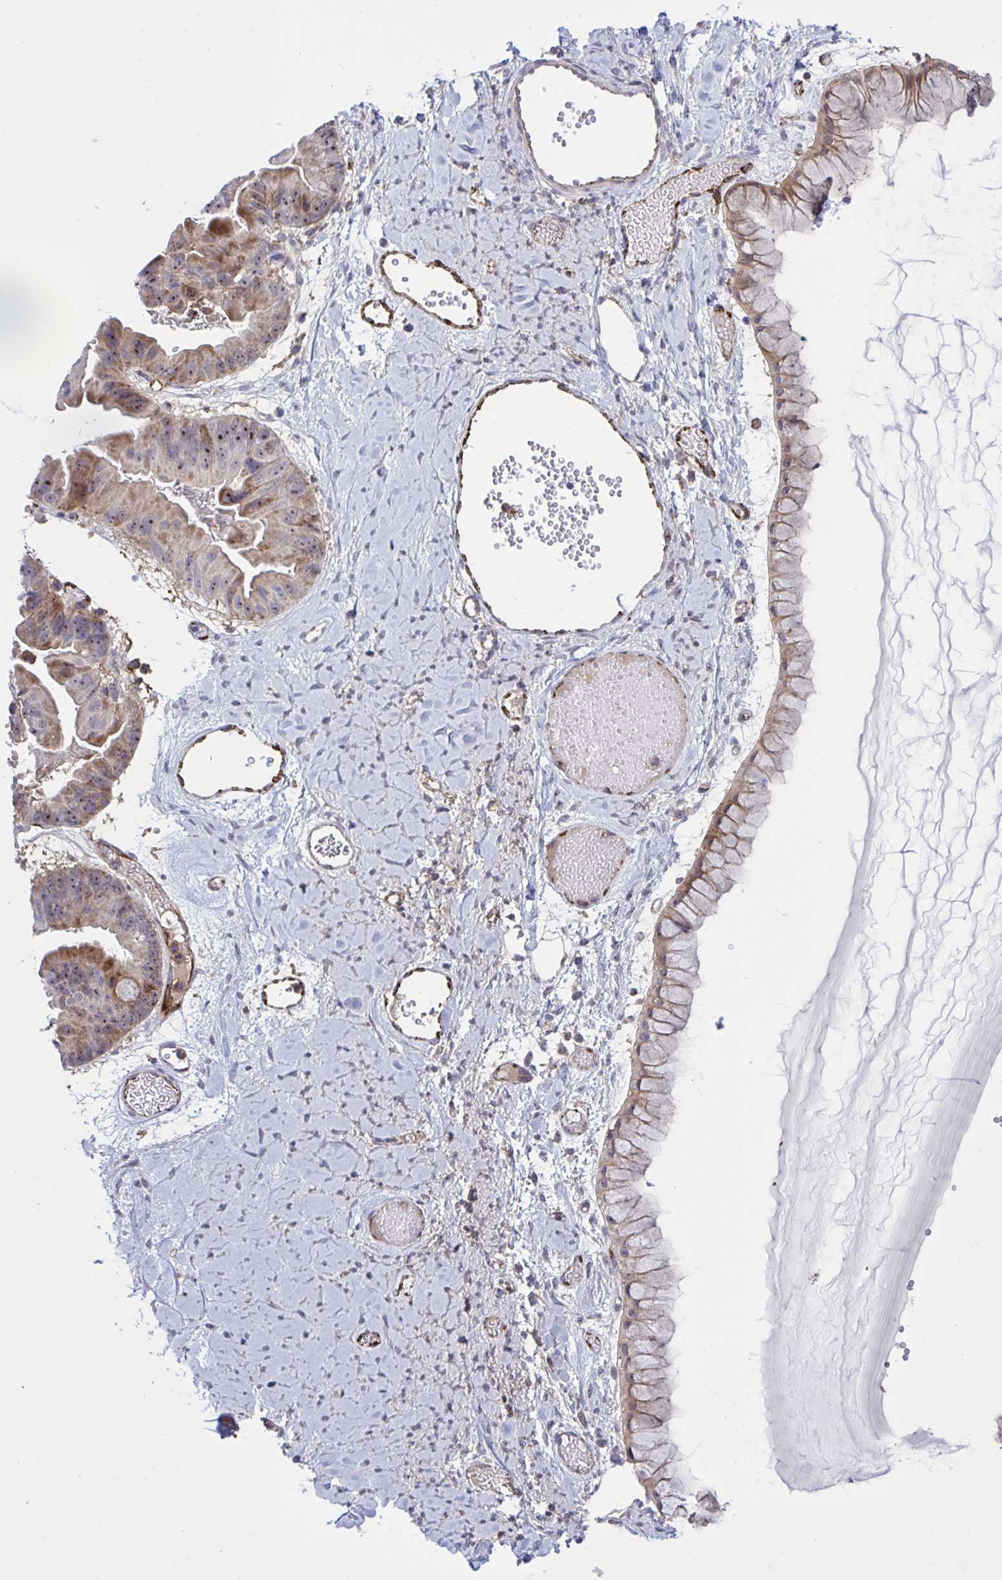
{"staining": {"intensity": "moderate", "quantity": ">75%", "location": "cytoplasmic/membranous,nuclear"}, "tissue": "ovarian cancer", "cell_type": "Tumor cells", "image_type": "cancer", "snomed": [{"axis": "morphology", "description": "Cystadenocarcinoma, mucinous, NOS"}, {"axis": "topography", "description": "Ovary"}], "caption": "Ovarian cancer (mucinous cystadenocarcinoma) tissue exhibits moderate cytoplasmic/membranous and nuclear staining in about >75% of tumor cells, visualized by immunohistochemistry.", "gene": "CD101", "patient": {"sex": "female", "age": 61}}